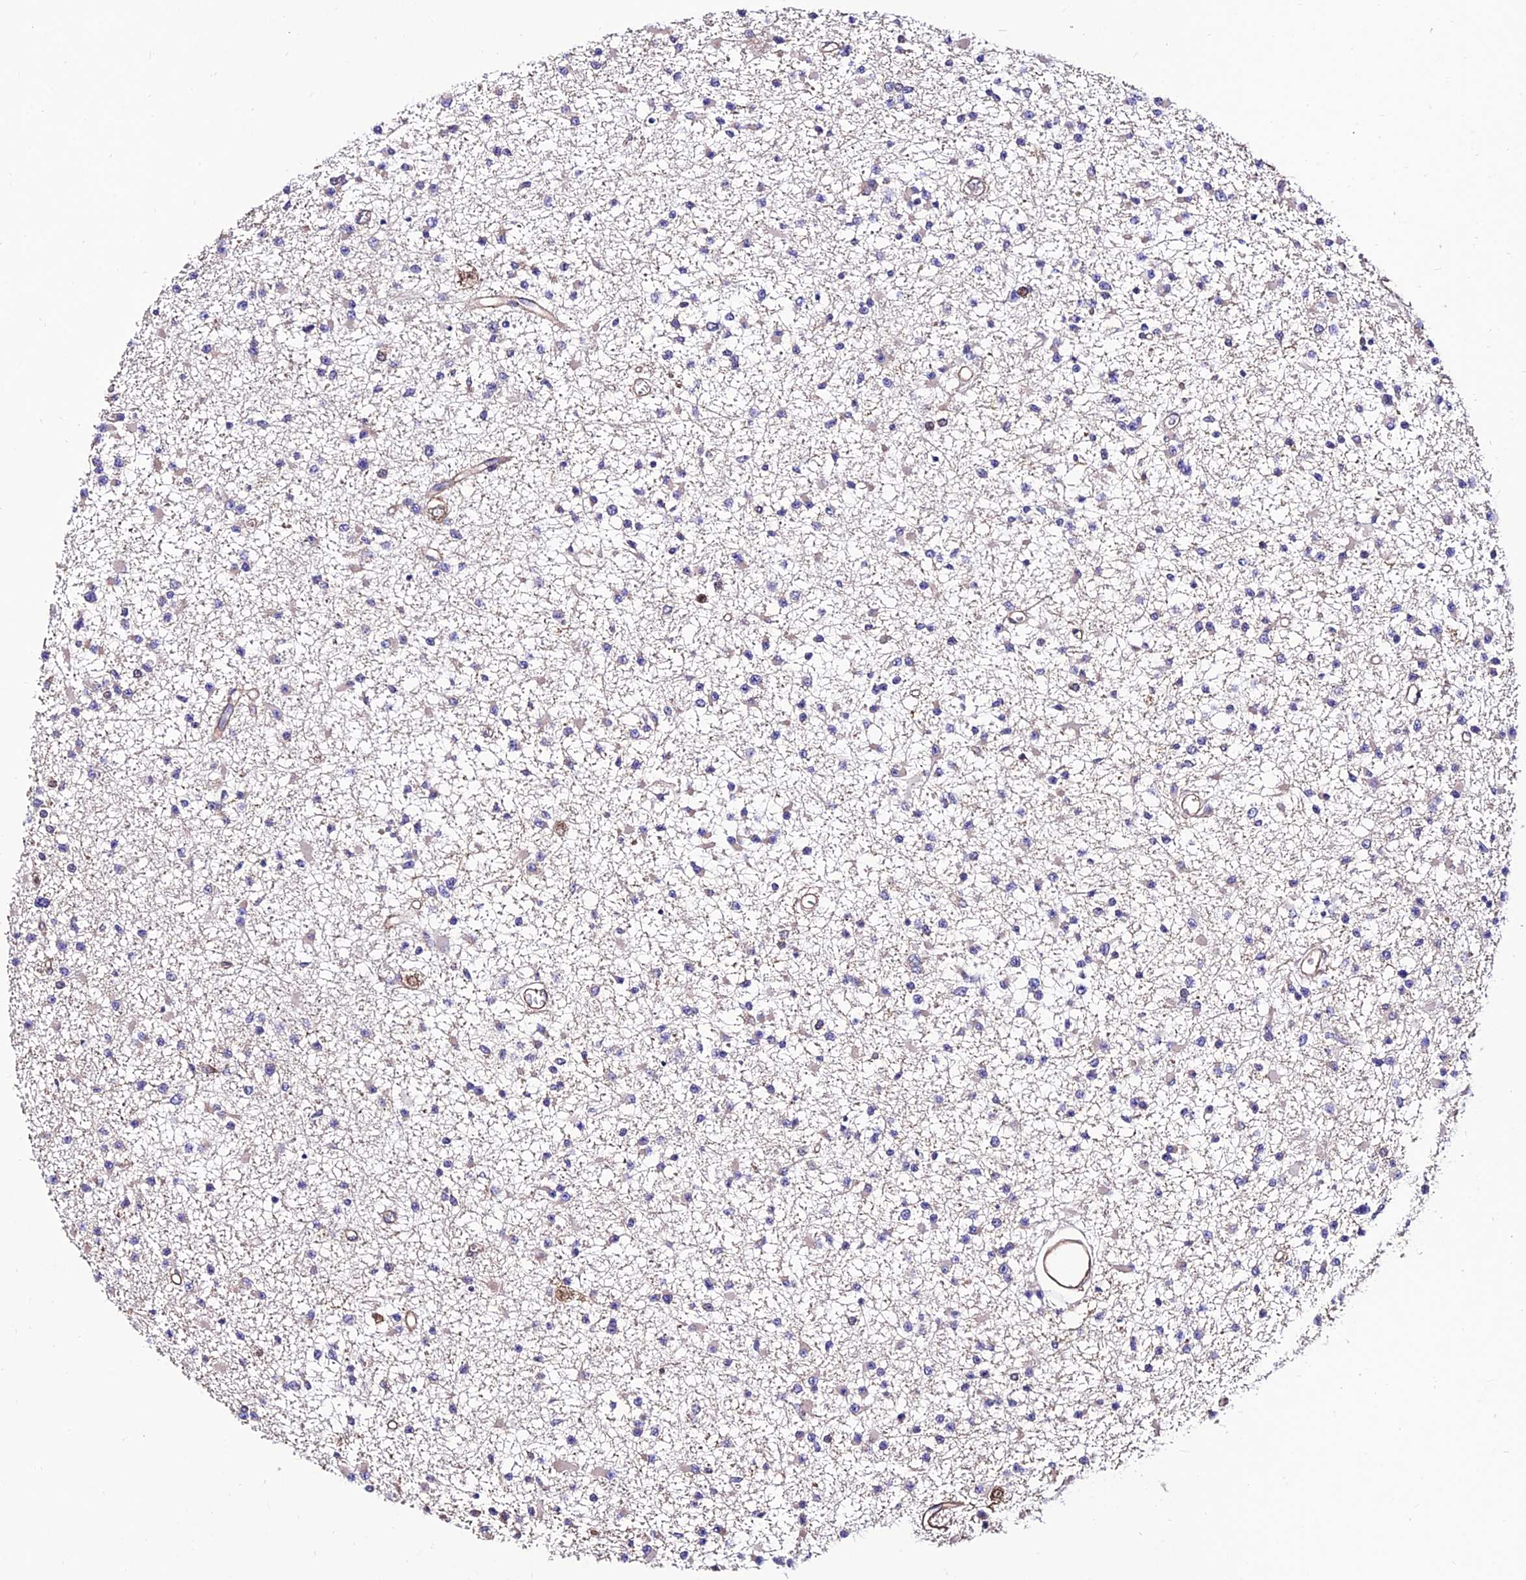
{"staining": {"intensity": "negative", "quantity": "none", "location": "none"}, "tissue": "glioma", "cell_type": "Tumor cells", "image_type": "cancer", "snomed": [{"axis": "morphology", "description": "Glioma, malignant, Low grade"}, {"axis": "topography", "description": "Brain"}], "caption": "Tumor cells are negative for brown protein staining in glioma.", "gene": "CALM2", "patient": {"sex": "female", "age": 22}}